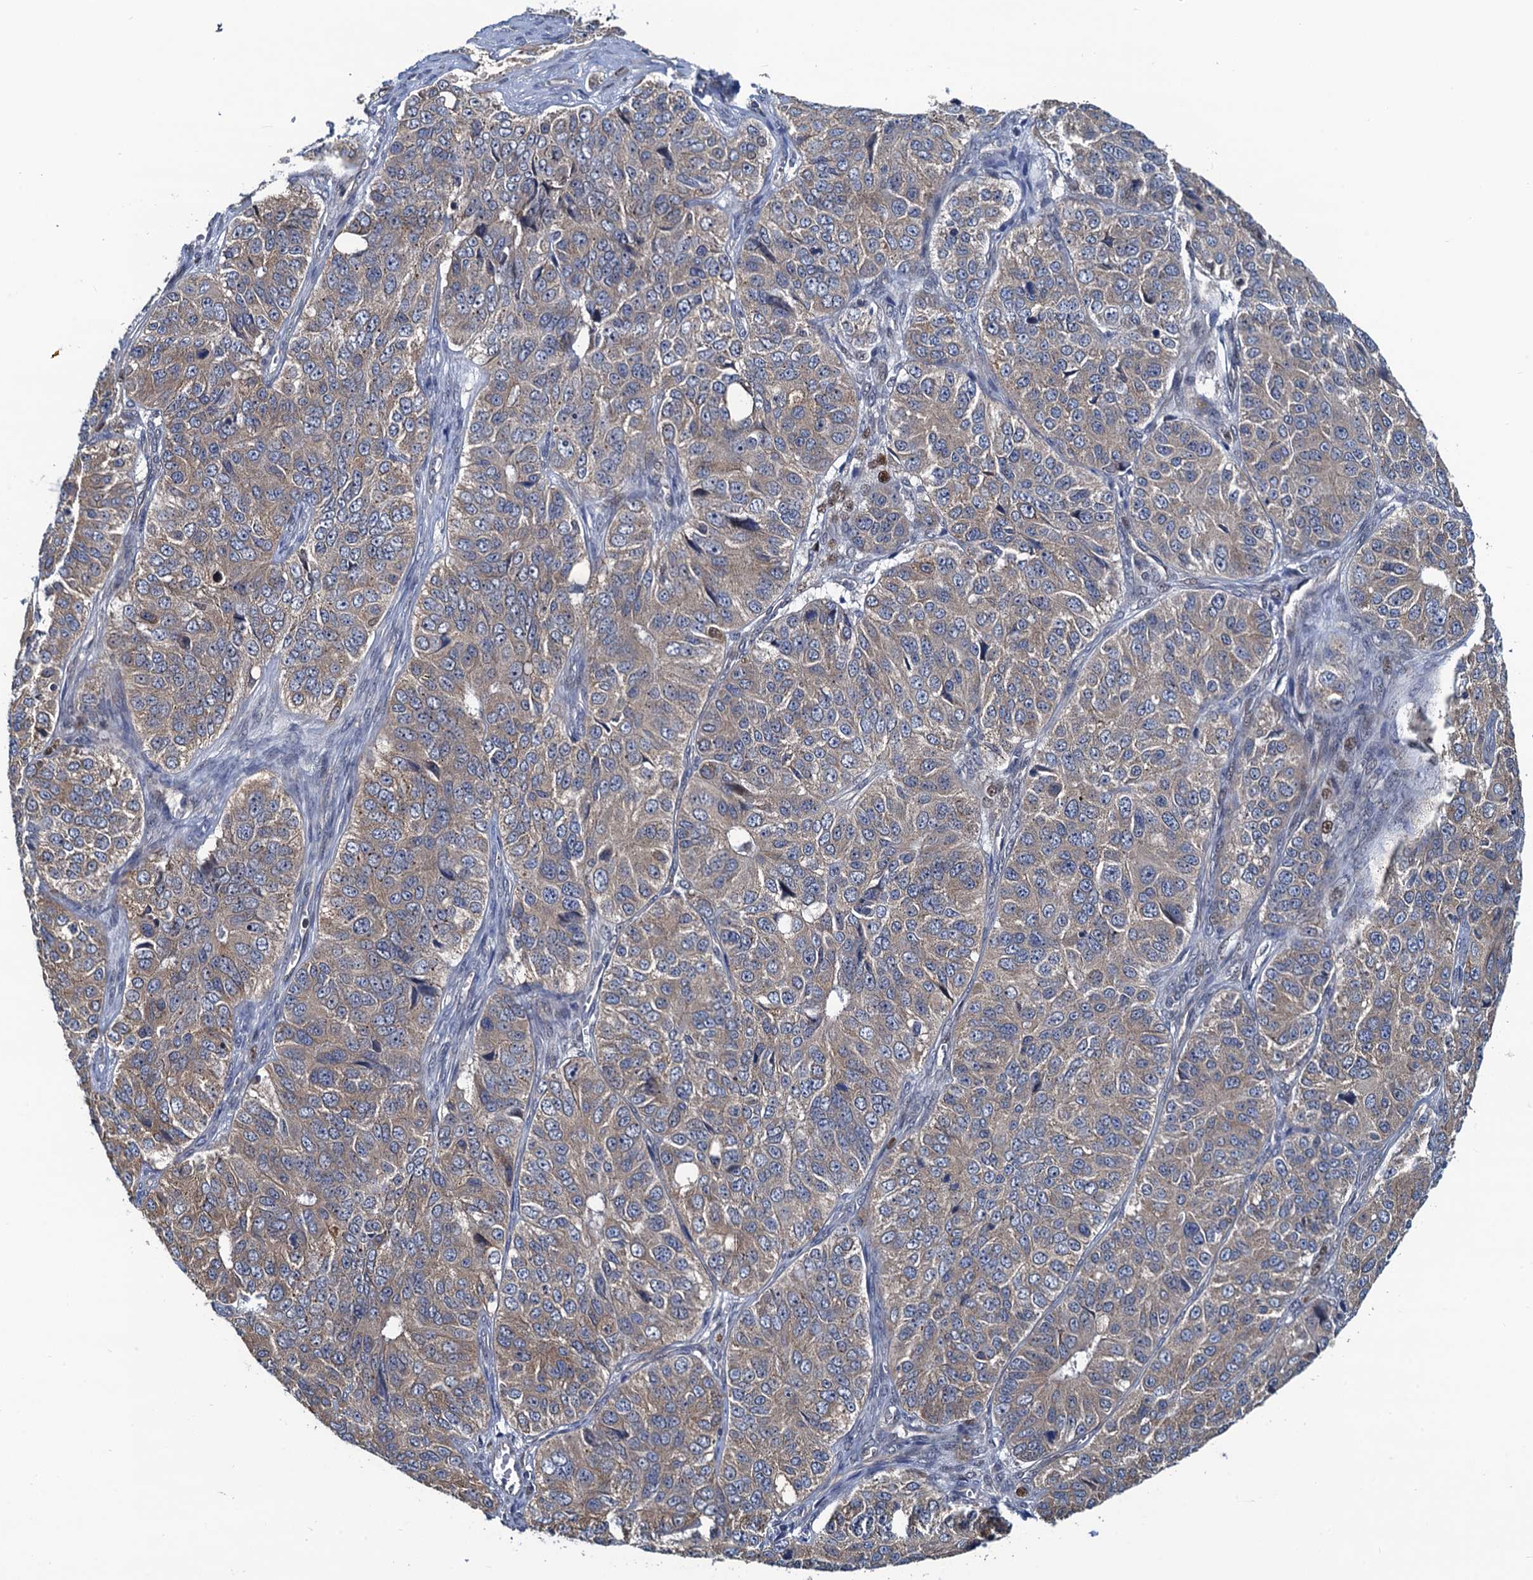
{"staining": {"intensity": "weak", "quantity": "25%-75%", "location": "cytoplasmic/membranous"}, "tissue": "ovarian cancer", "cell_type": "Tumor cells", "image_type": "cancer", "snomed": [{"axis": "morphology", "description": "Carcinoma, endometroid"}, {"axis": "topography", "description": "Ovary"}], "caption": "Endometroid carcinoma (ovarian) stained for a protein (brown) reveals weak cytoplasmic/membranous positive staining in about 25%-75% of tumor cells.", "gene": "RNF125", "patient": {"sex": "female", "age": 51}}